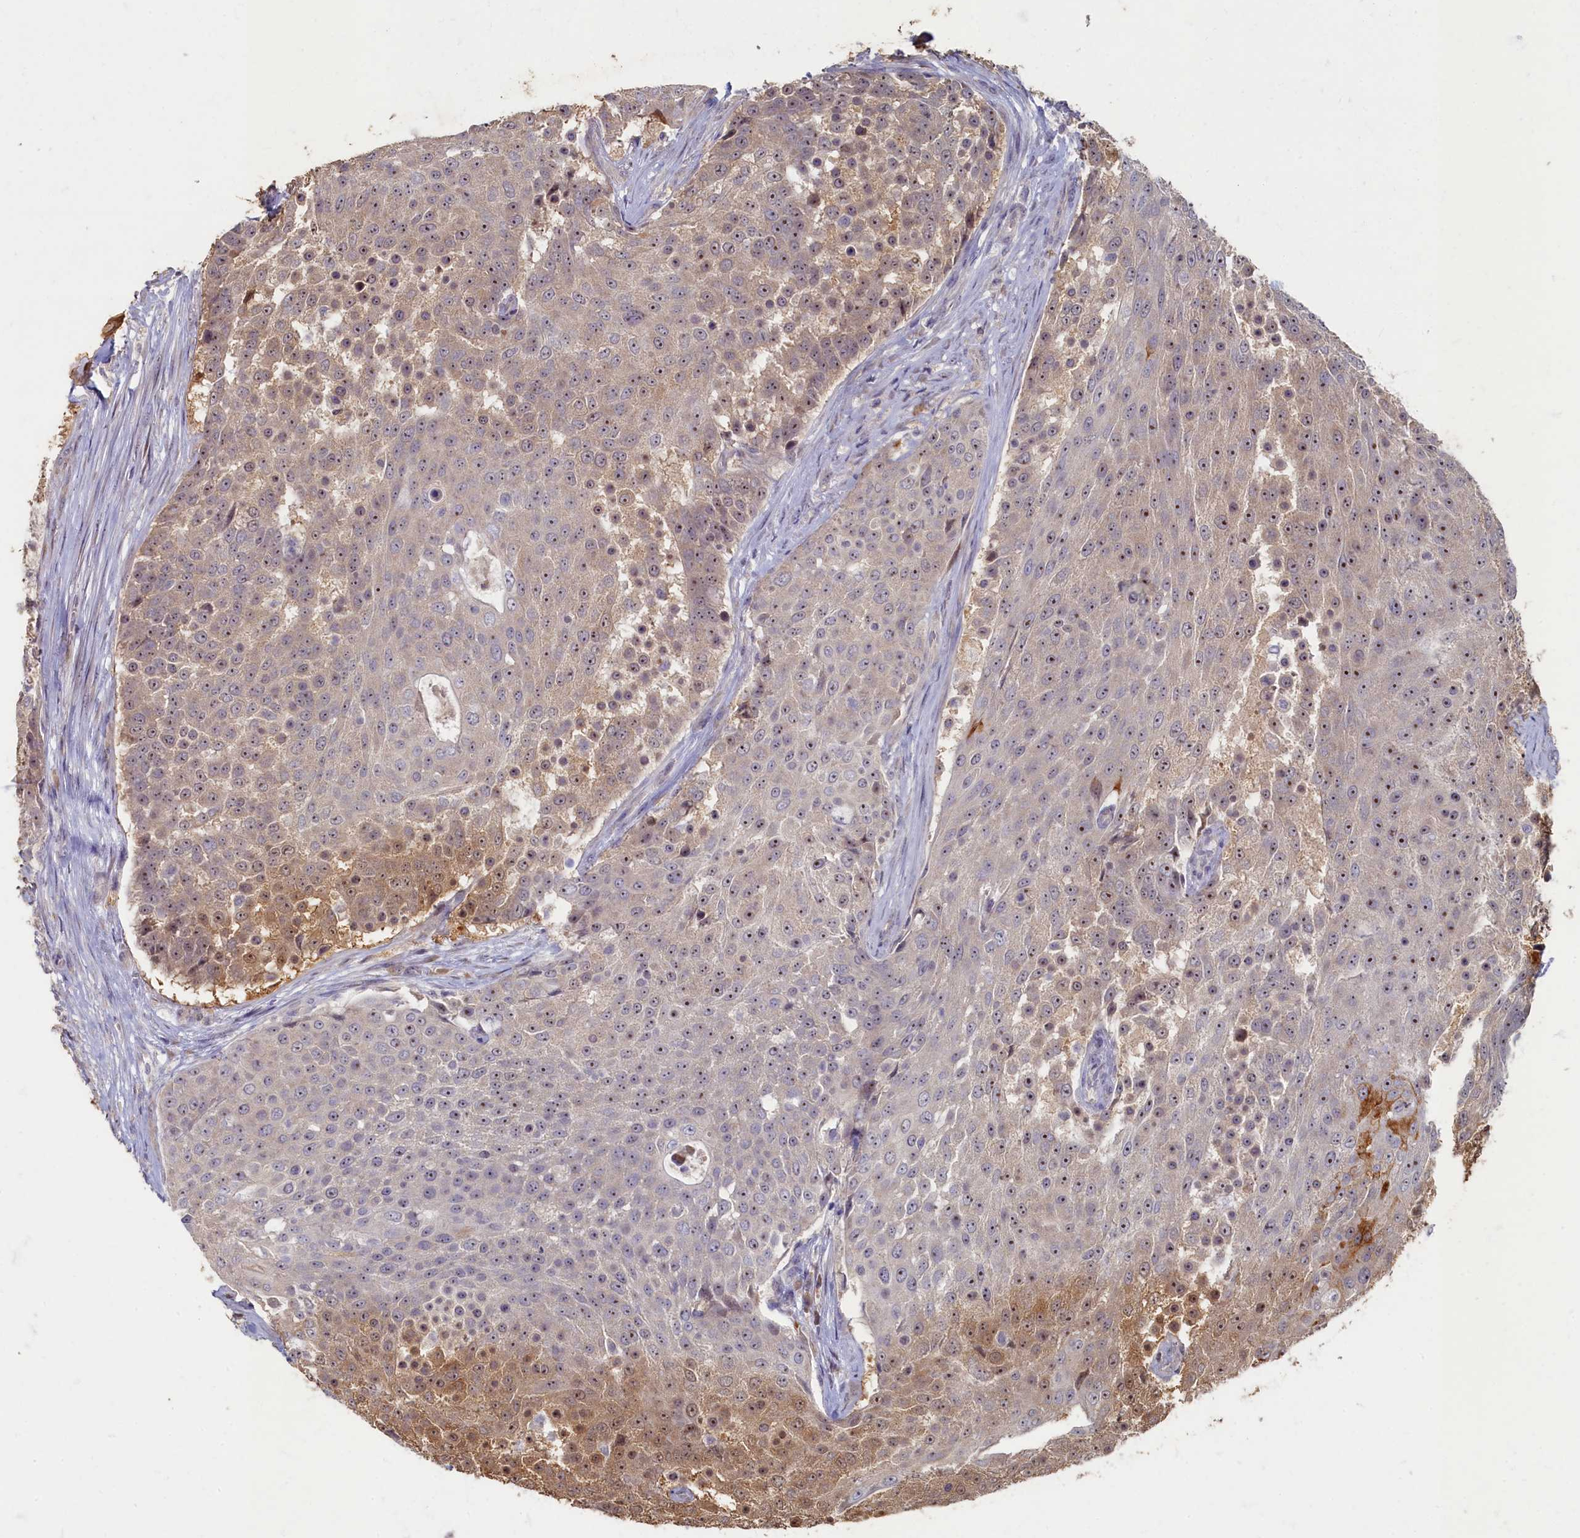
{"staining": {"intensity": "moderate", "quantity": "25%-75%", "location": "nuclear"}, "tissue": "urothelial cancer", "cell_type": "Tumor cells", "image_type": "cancer", "snomed": [{"axis": "morphology", "description": "Urothelial carcinoma, High grade"}, {"axis": "topography", "description": "Urinary bladder"}], "caption": "Moderate nuclear protein expression is identified in about 25%-75% of tumor cells in urothelial carcinoma (high-grade).", "gene": "HUNK", "patient": {"sex": "female", "age": 63}}